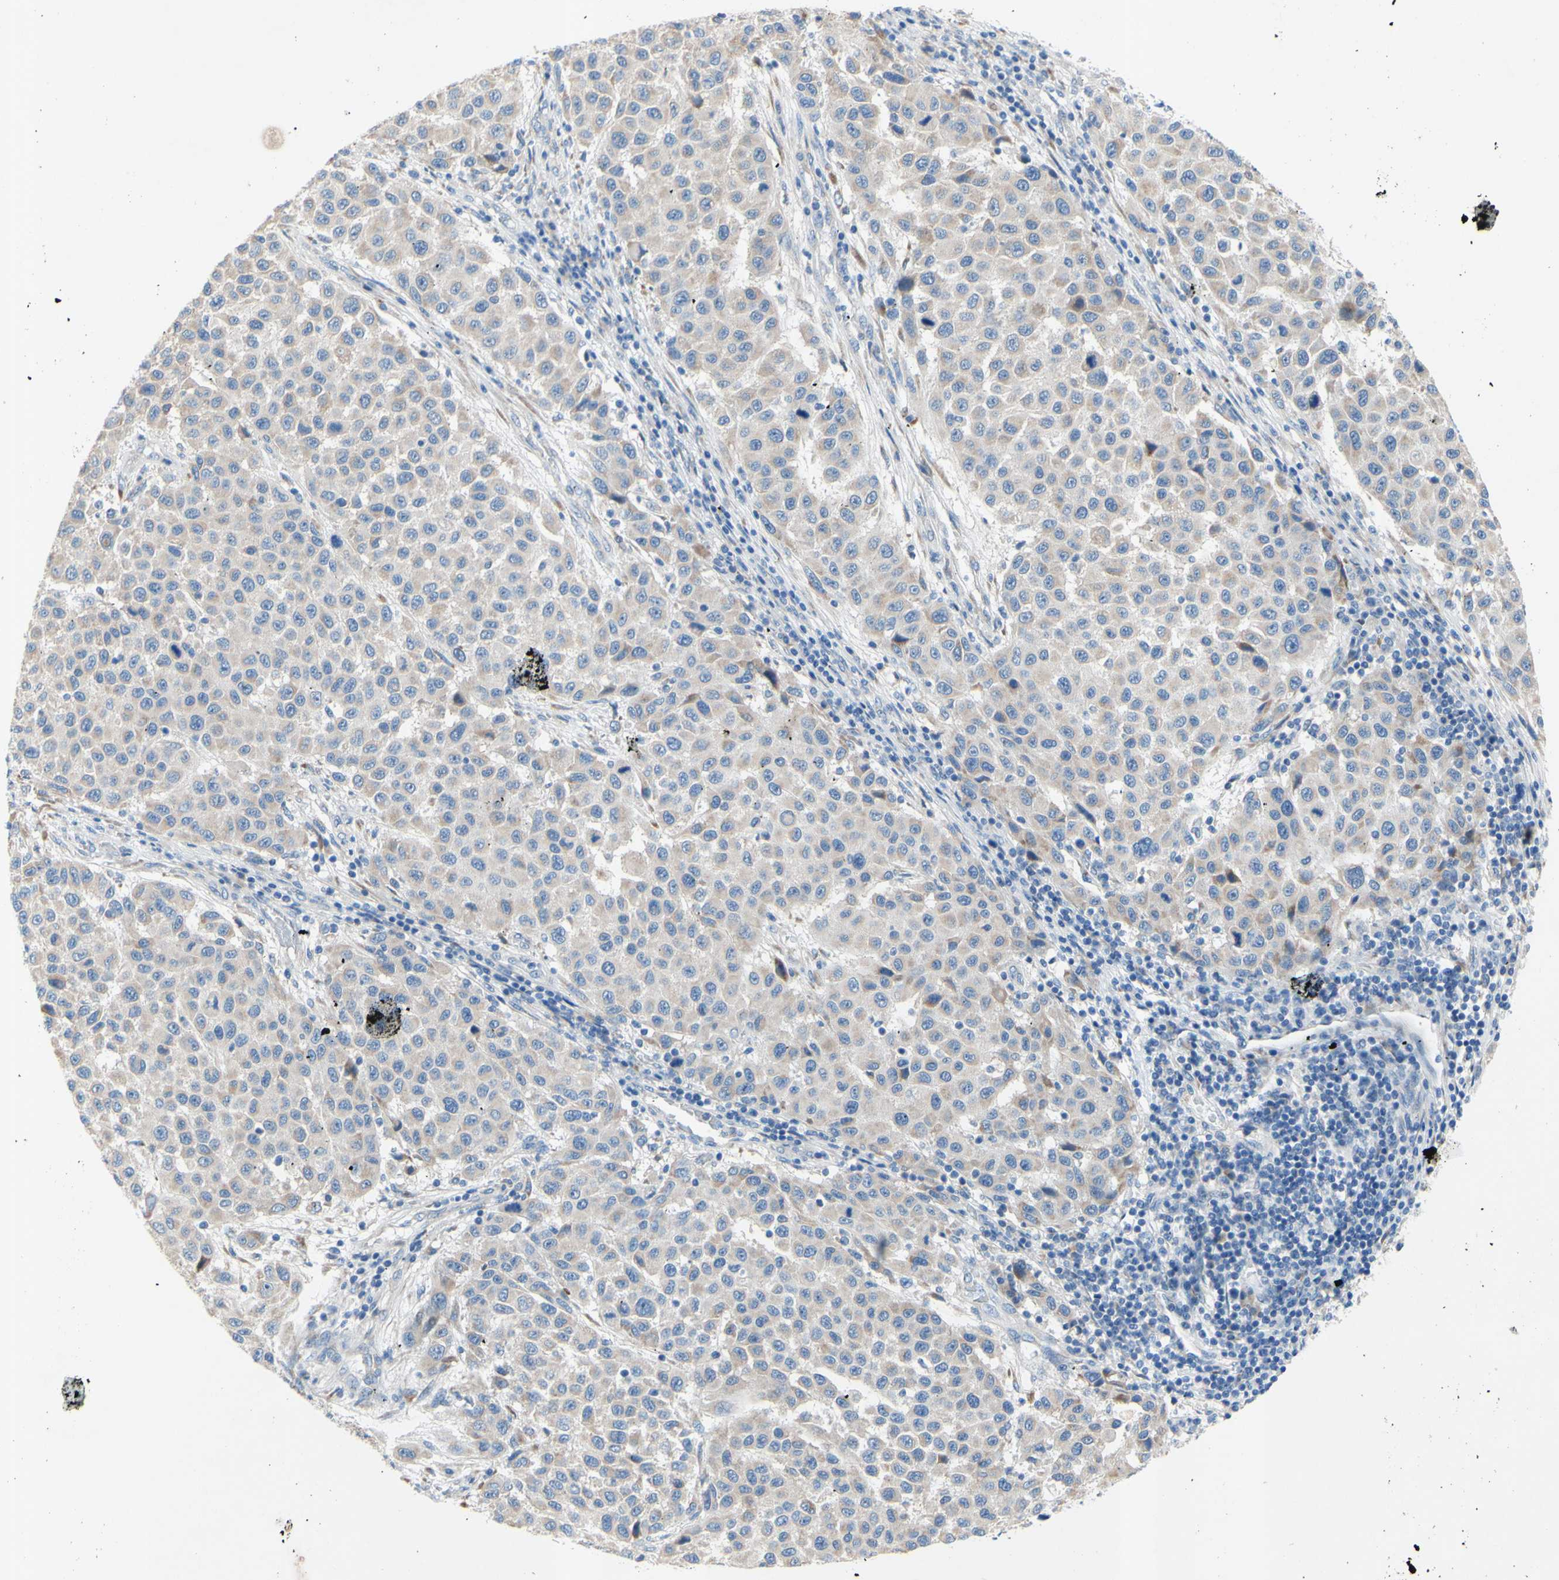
{"staining": {"intensity": "weak", "quantity": "<25%", "location": "cytoplasmic/membranous"}, "tissue": "melanoma", "cell_type": "Tumor cells", "image_type": "cancer", "snomed": [{"axis": "morphology", "description": "Malignant melanoma, Metastatic site"}, {"axis": "topography", "description": "Lymph node"}], "caption": "Histopathology image shows no significant protein expression in tumor cells of malignant melanoma (metastatic site).", "gene": "TMIGD2", "patient": {"sex": "male", "age": 61}}